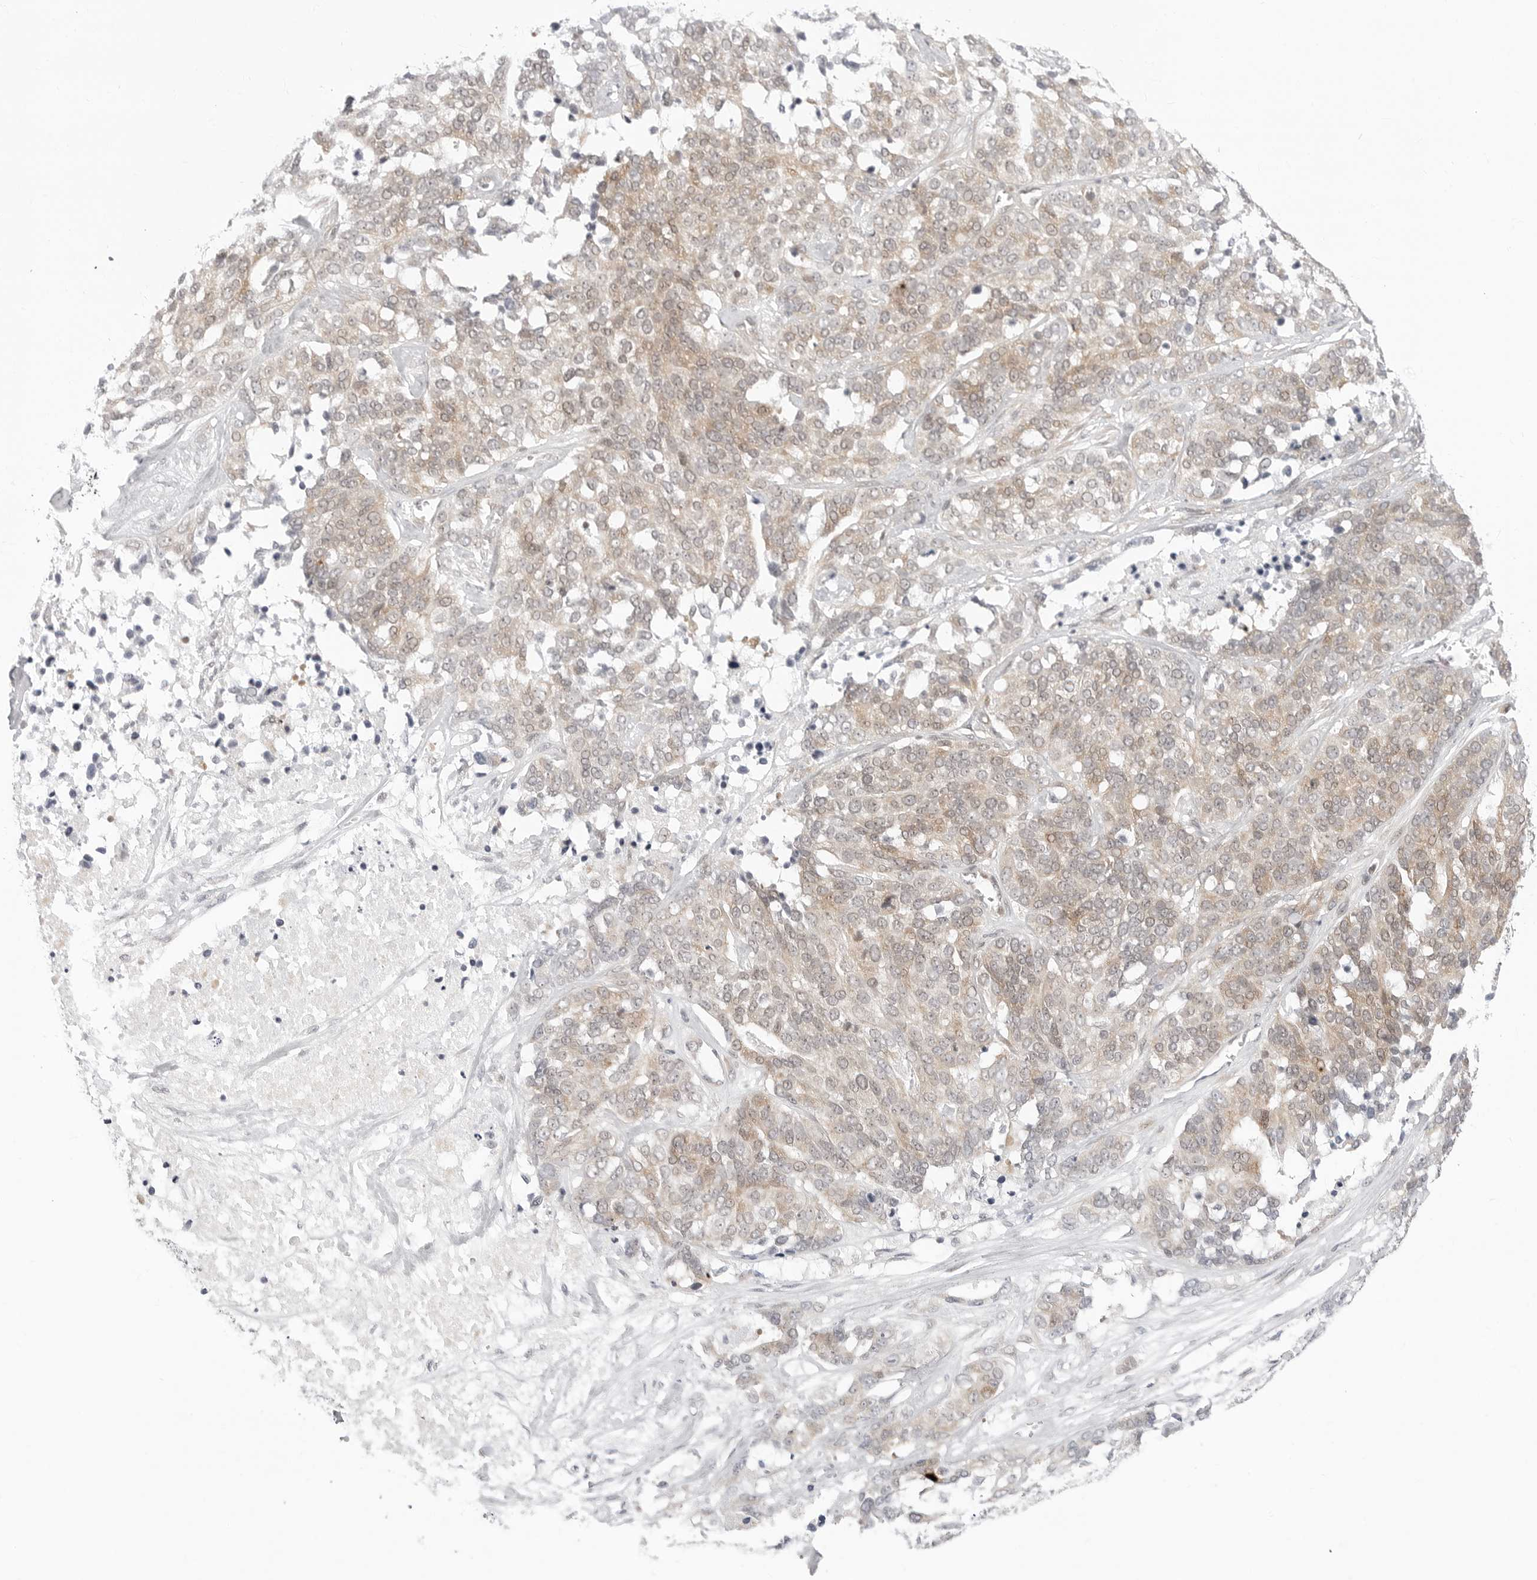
{"staining": {"intensity": "weak", "quantity": ">75%", "location": "cytoplasmic/membranous"}, "tissue": "ovarian cancer", "cell_type": "Tumor cells", "image_type": "cancer", "snomed": [{"axis": "morphology", "description": "Cystadenocarcinoma, serous, NOS"}, {"axis": "topography", "description": "Ovary"}], "caption": "Protein staining displays weak cytoplasmic/membranous expression in about >75% of tumor cells in ovarian cancer (serous cystadenocarcinoma).", "gene": "PPP2R5C", "patient": {"sex": "female", "age": 44}}